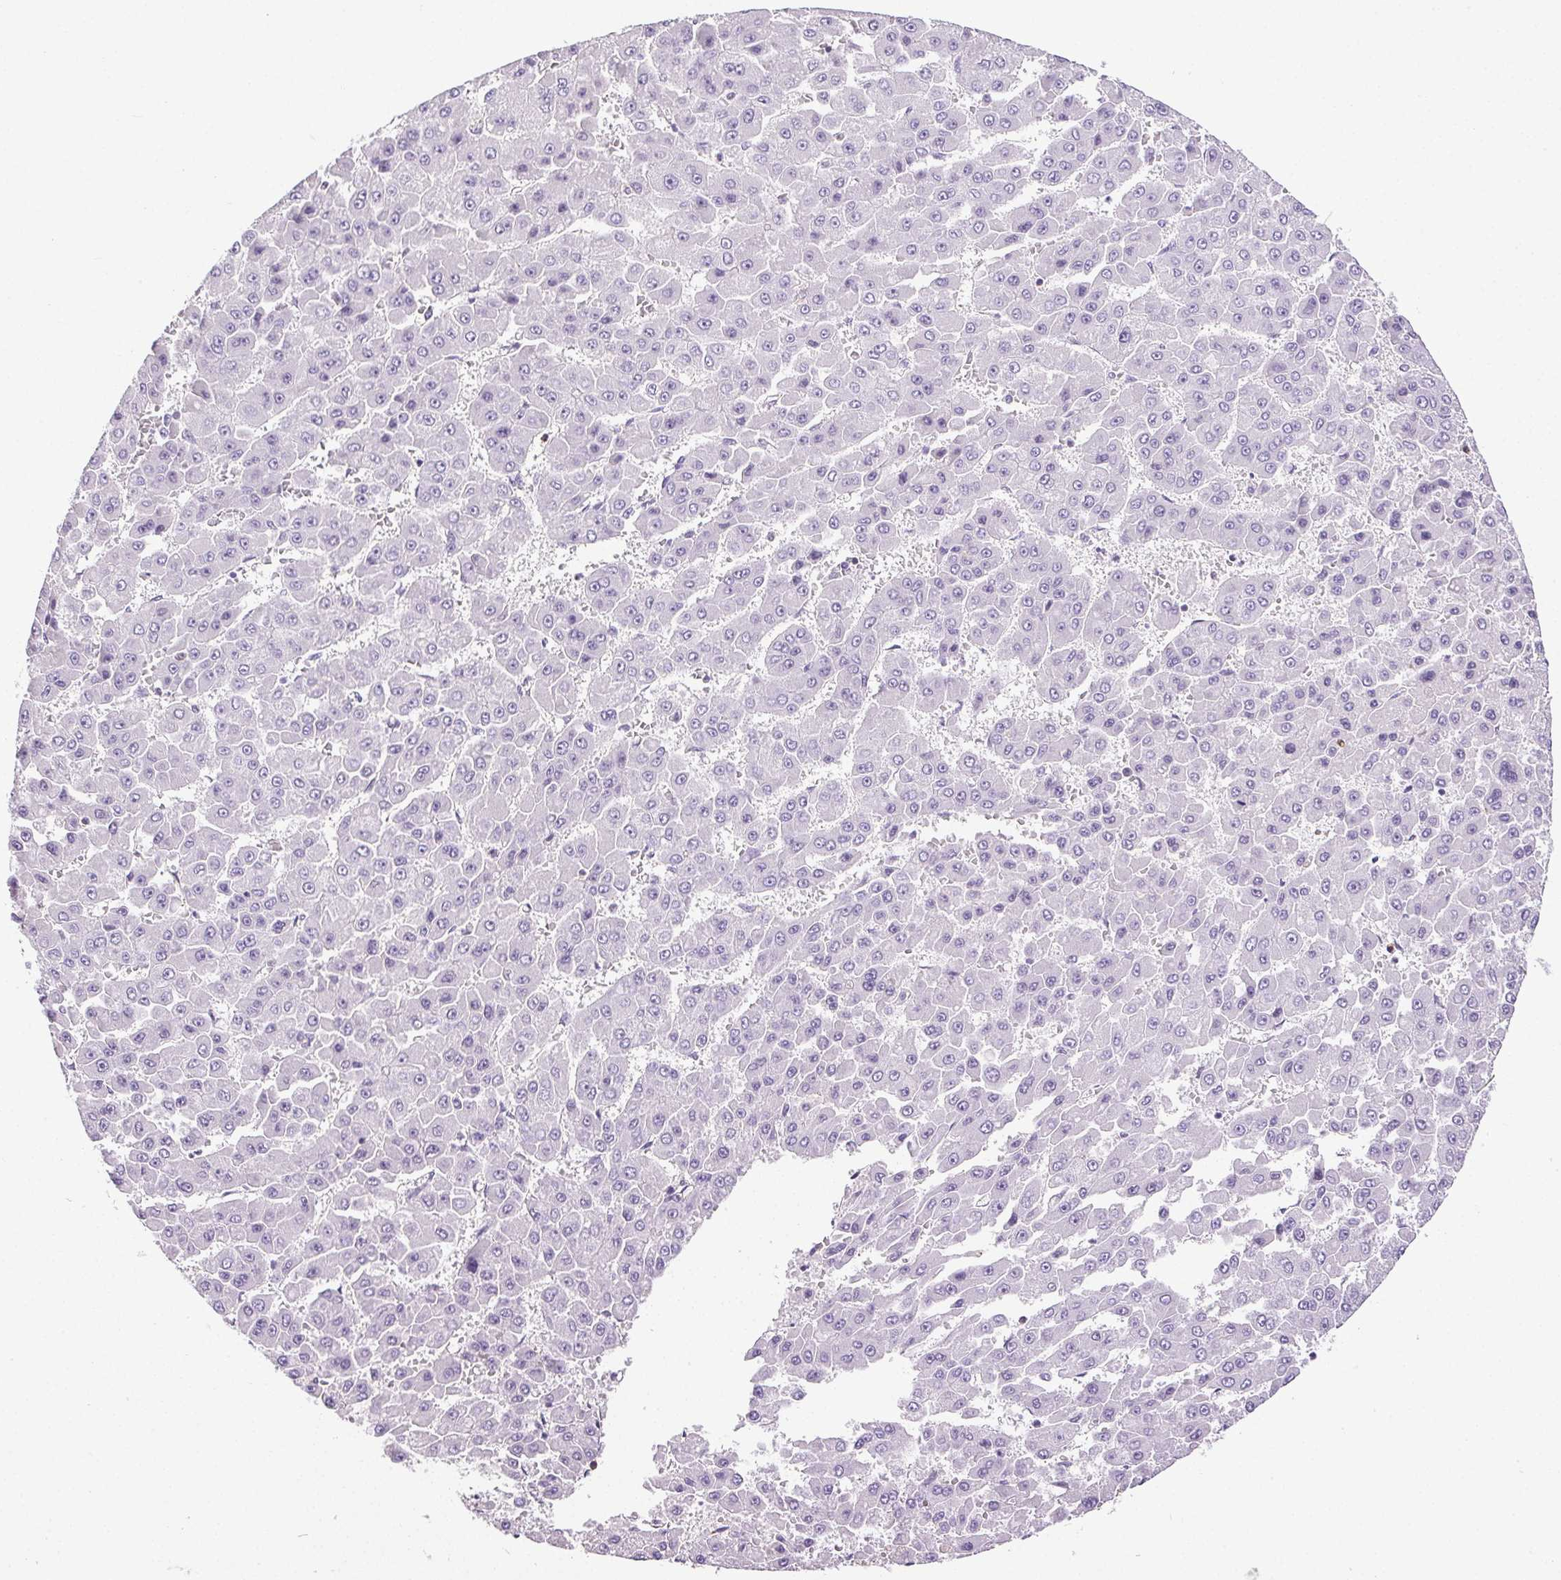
{"staining": {"intensity": "negative", "quantity": "none", "location": "none"}, "tissue": "liver cancer", "cell_type": "Tumor cells", "image_type": "cancer", "snomed": [{"axis": "morphology", "description": "Carcinoma, Hepatocellular, NOS"}, {"axis": "topography", "description": "Liver"}], "caption": "IHC micrograph of neoplastic tissue: liver cancer stained with DAB demonstrates no significant protein positivity in tumor cells.", "gene": "SYCE2", "patient": {"sex": "male", "age": 78}}